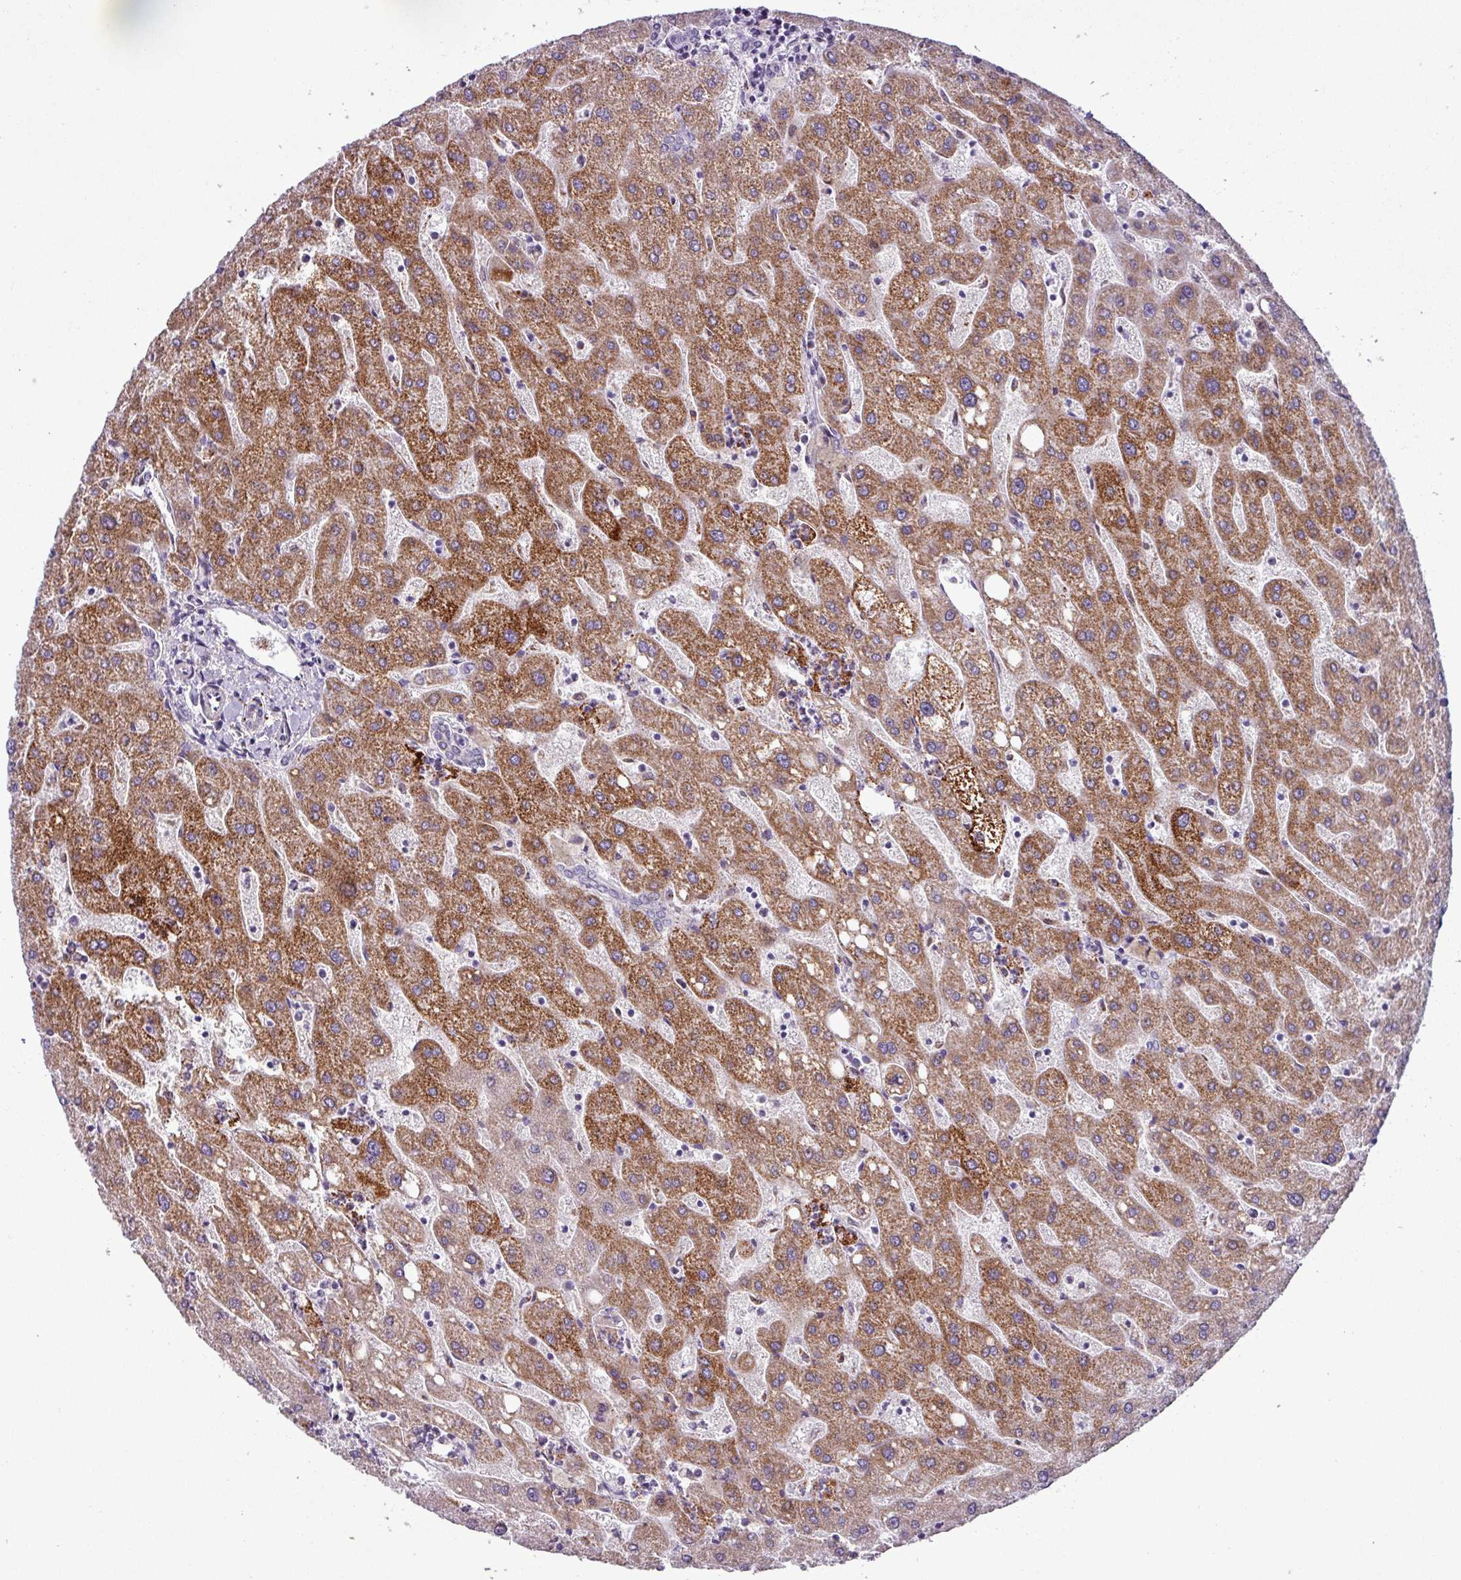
{"staining": {"intensity": "negative", "quantity": "none", "location": "none"}, "tissue": "liver", "cell_type": "Cholangiocytes", "image_type": "normal", "snomed": [{"axis": "morphology", "description": "Normal tissue, NOS"}, {"axis": "topography", "description": "Liver"}], "caption": "IHC photomicrograph of normal liver: human liver stained with DAB (3,3'-diaminobenzidine) shows no significant protein positivity in cholangiocytes.", "gene": "ZNF667", "patient": {"sex": "male", "age": 67}}